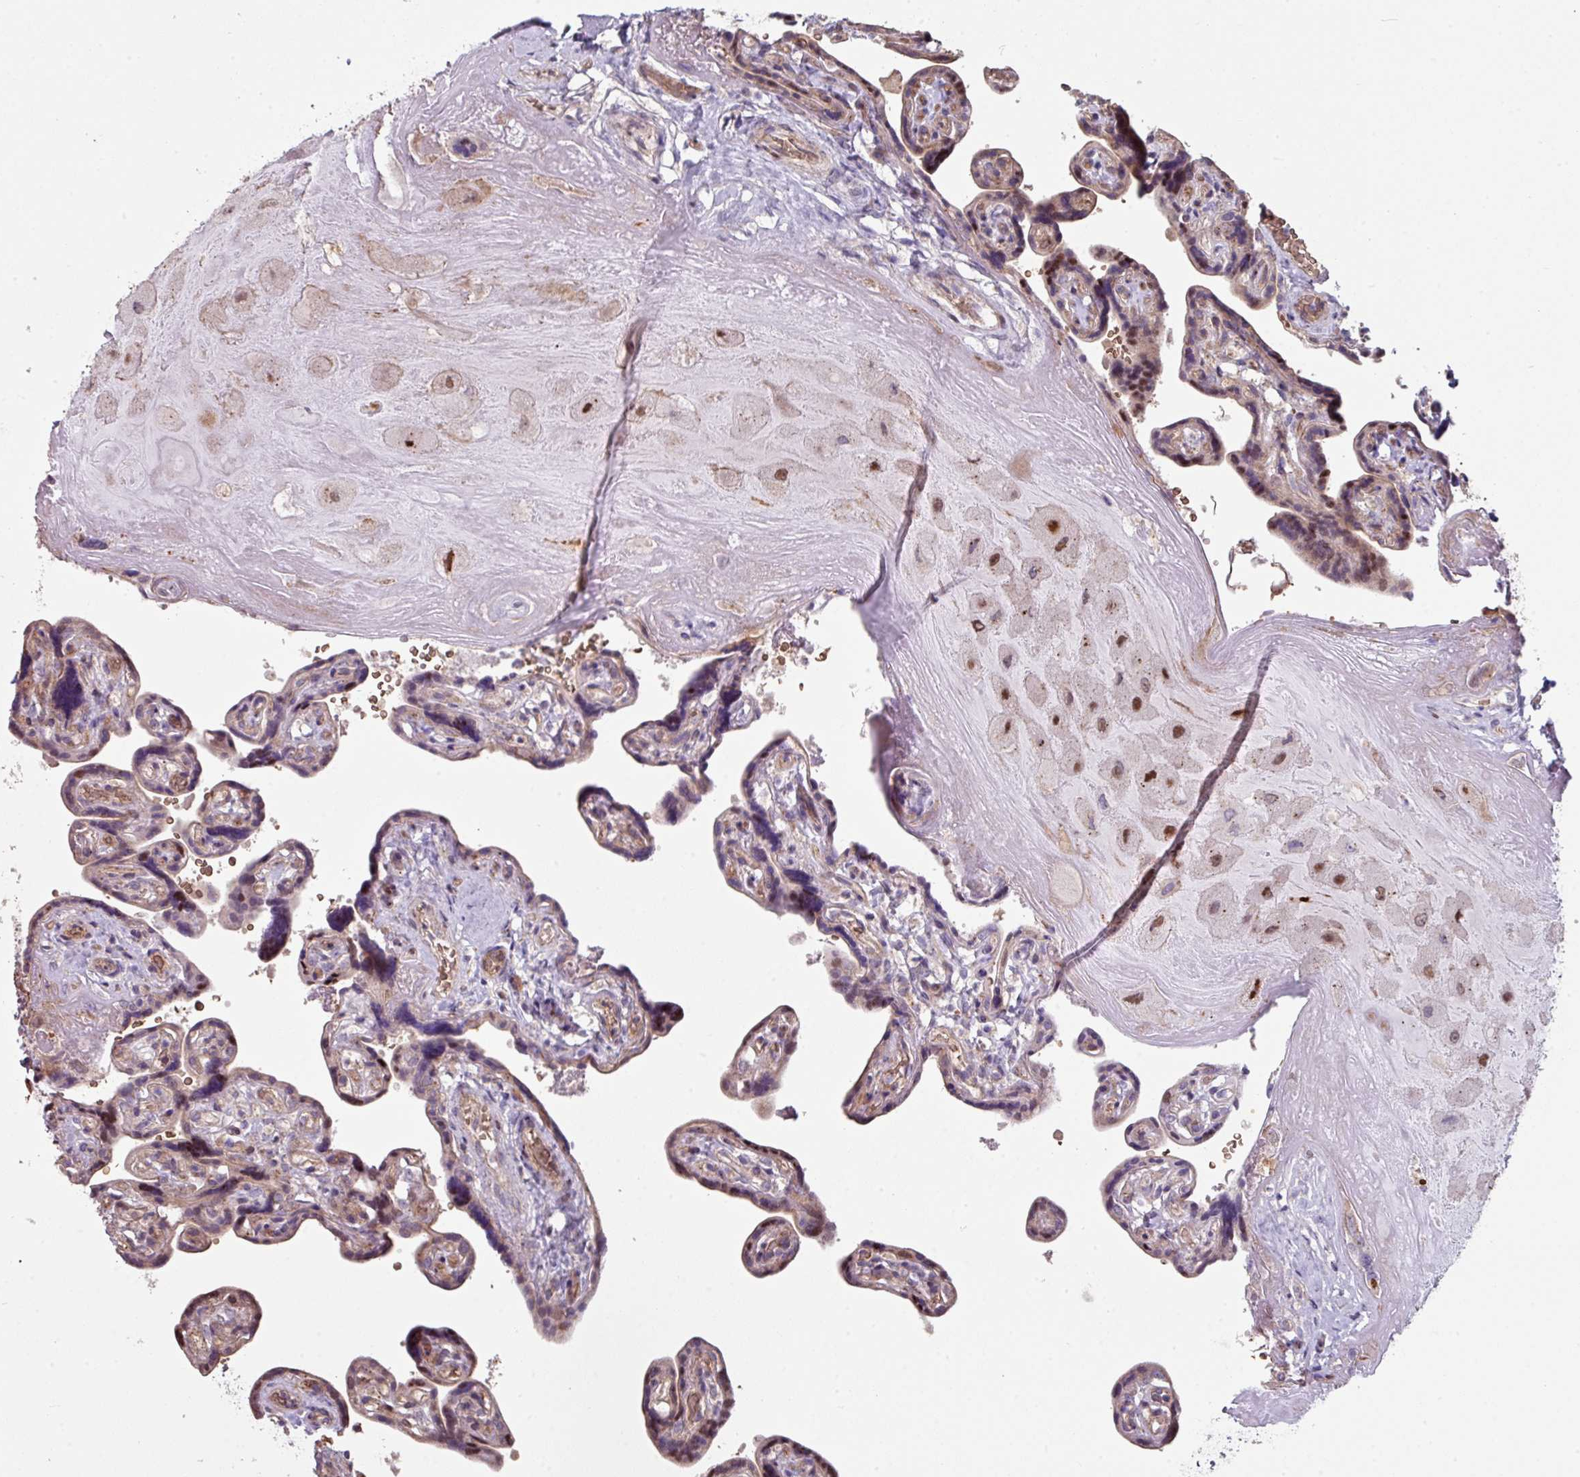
{"staining": {"intensity": "moderate", "quantity": ">75%", "location": "nuclear"}, "tissue": "placenta", "cell_type": "Decidual cells", "image_type": "normal", "snomed": [{"axis": "morphology", "description": "Normal tissue, NOS"}, {"axis": "topography", "description": "Placenta"}], "caption": "DAB immunohistochemical staining of normal human placenta demonstrates moderate nuclear protein positivity in about >75% of decidual cells. (DAB IHC with brightfield microscopy, high magnification).", "gene": "ANO9", "patient": {"sex": "female", "age": 32}}